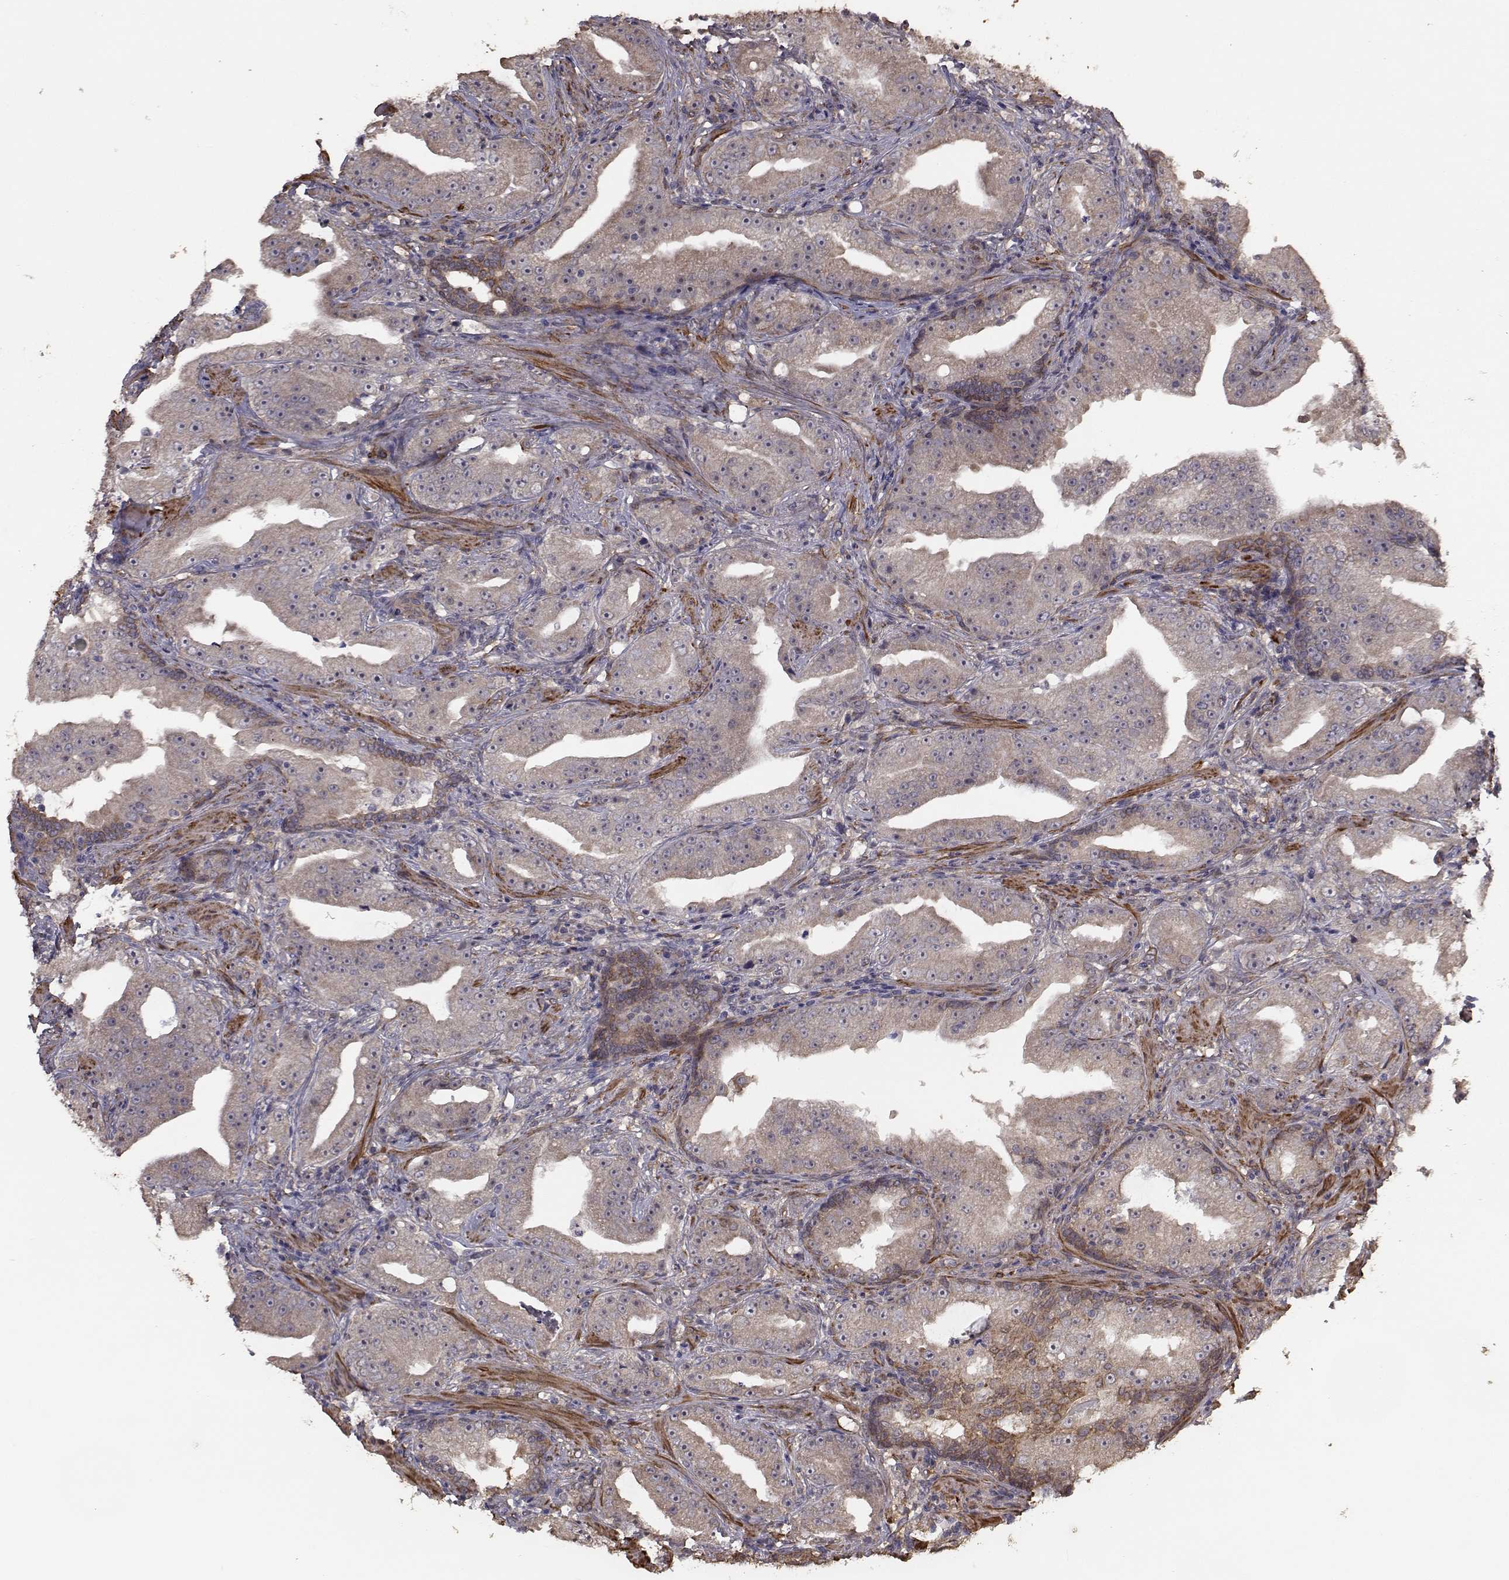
{"staining": {"intensity": "negative", "quantity": "none", "location": "none"}, "tissue": "prostate cancer", "cell_type": "Tumor cells", "image_type": "cancer", "snomed": [{"axis": "morphology", "description": "Adenocarcinoma, Low grade"}, {"axis": "topography", "description": "Prostate"}], "caption": "Tumor cells show no significant staining in prostate adenocarcinoma (low-grade).", "gene": "TRIP10", "patient": {"sex": "male", "age": 62}}